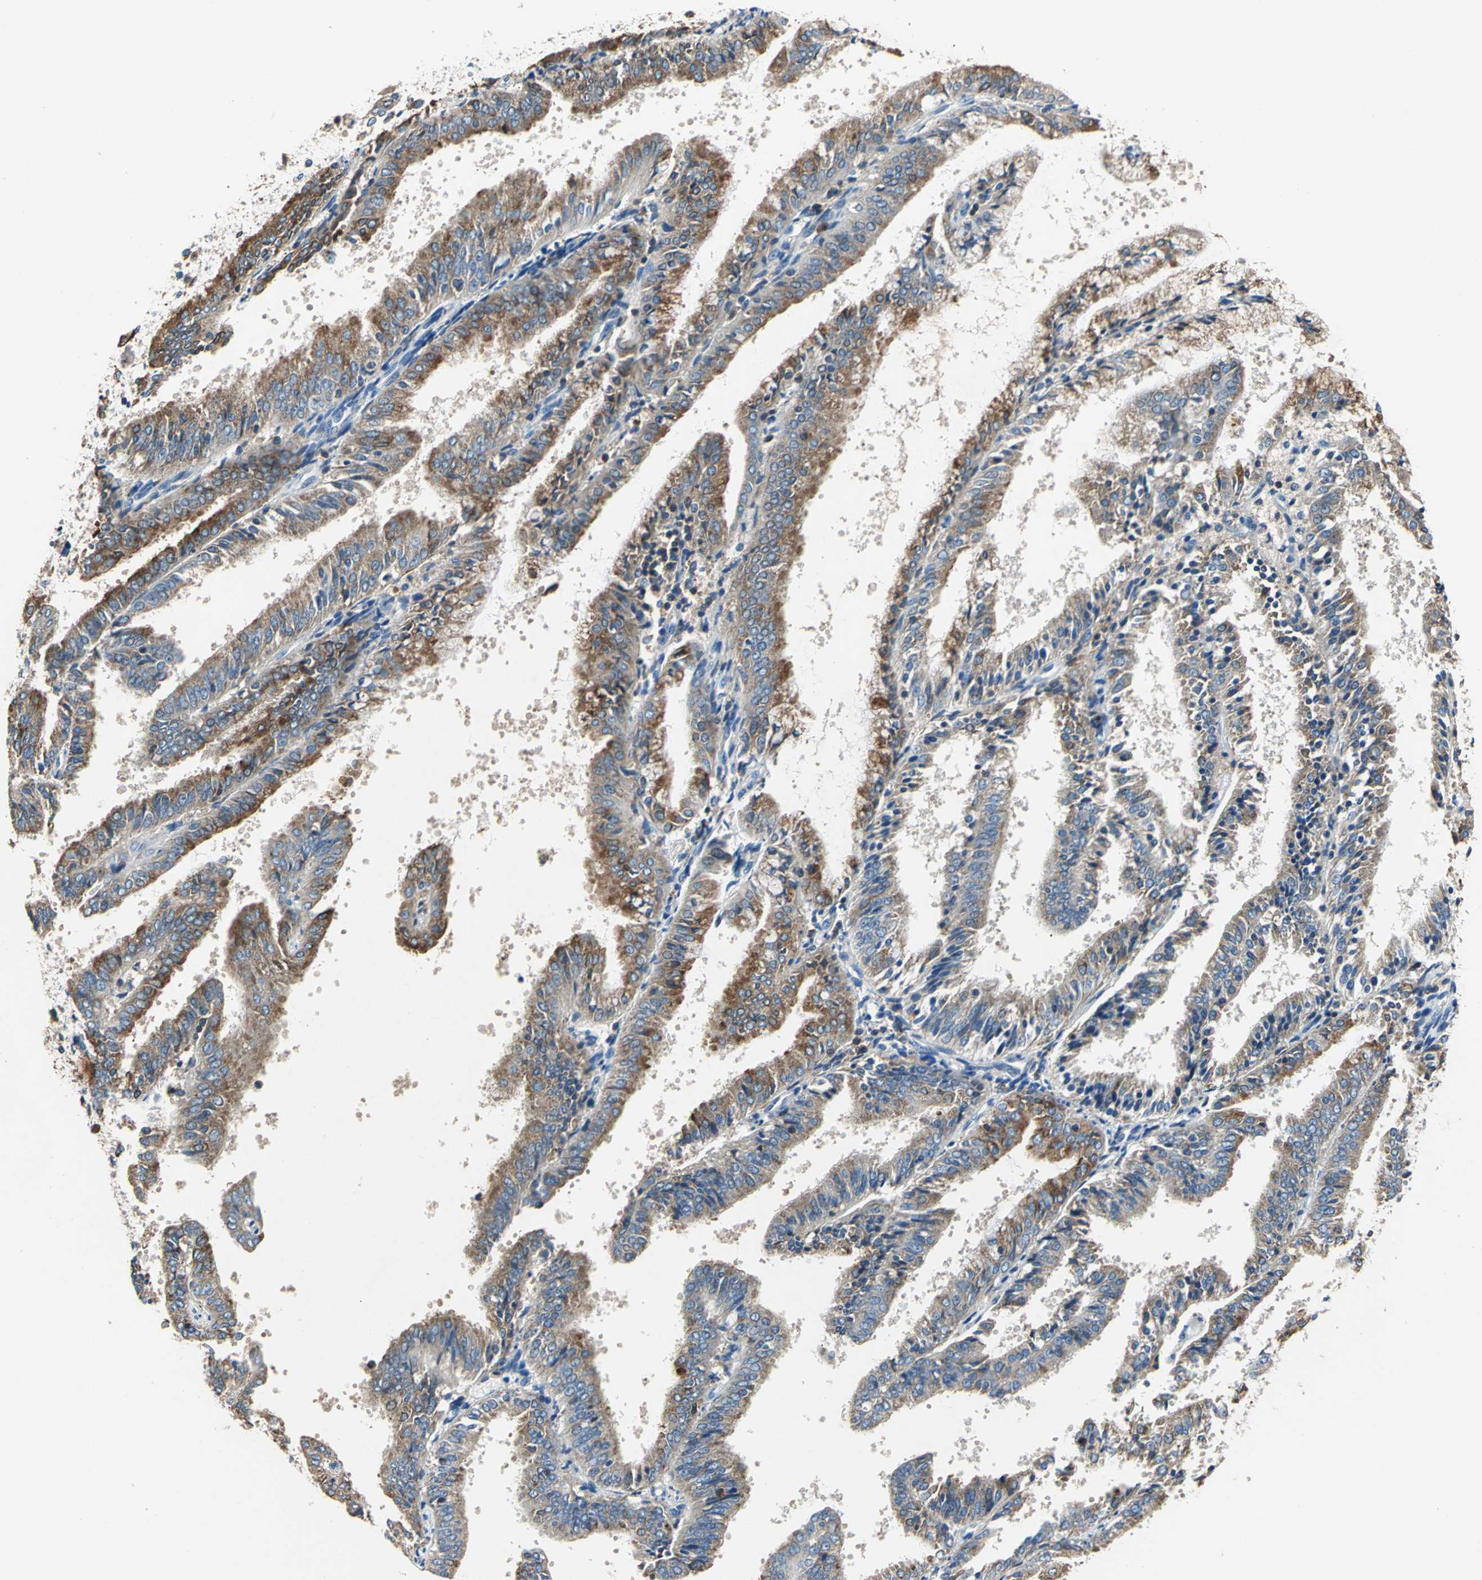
{"staining": {"intensity": "strong", "quantity": ">75%", "location": "cytoplasmic/membranous"}, "tissue": "endometrial cancer", "cell_type": "Tumor cells", "image_type": "cancer", "snomed": [{"axis": "morphology", "description": "Adenocarcinoma, NOS"}, {"axis": "topography", "description": "Endometrium"}], "caption": "Protein staining of endometrial cancer tissue demonstrates strong cytoplasmic/membranous positivity in about >75% of tumor cells.", "gene": "SEPTIN6", "patient": {"sex": "female", "age": 63}}